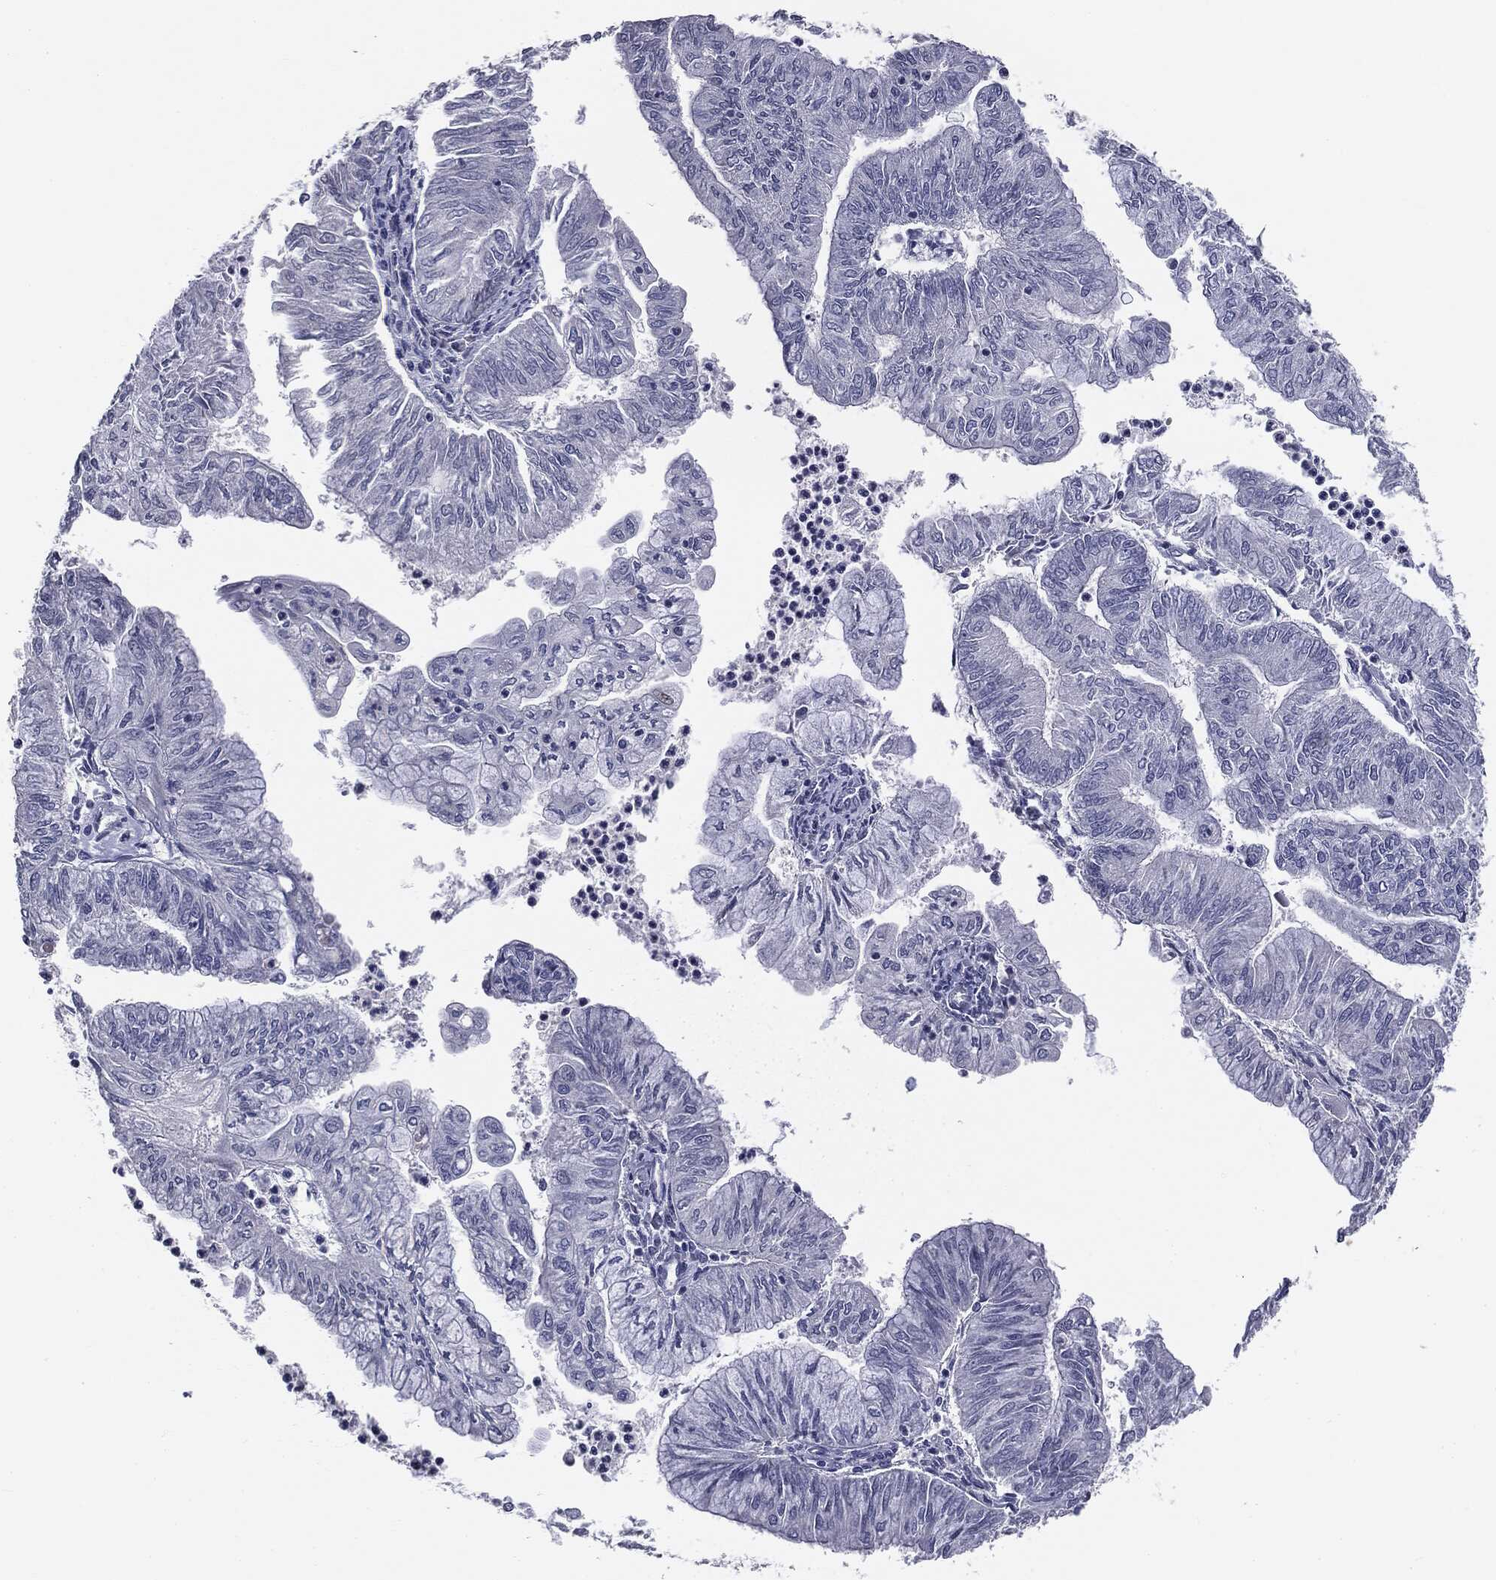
{"staining": {"intensity": "negative", "quantity": "none", "location": "none"}, "tissue": "endometrial cancer", "cell_type": "Tumor cells", "image_type": "cancer", "snomed": [{"axis": "morphology", "description": "Adenocarcinoma, NOS"}, {"axis": "topography", "description": "Endometrium"}], "caption": "An image of human adenocarcinoma (endometrial) is negative for staining in tumor cells.", "gene": "AFP", "patient": {"sex": "female", "age": 59}}